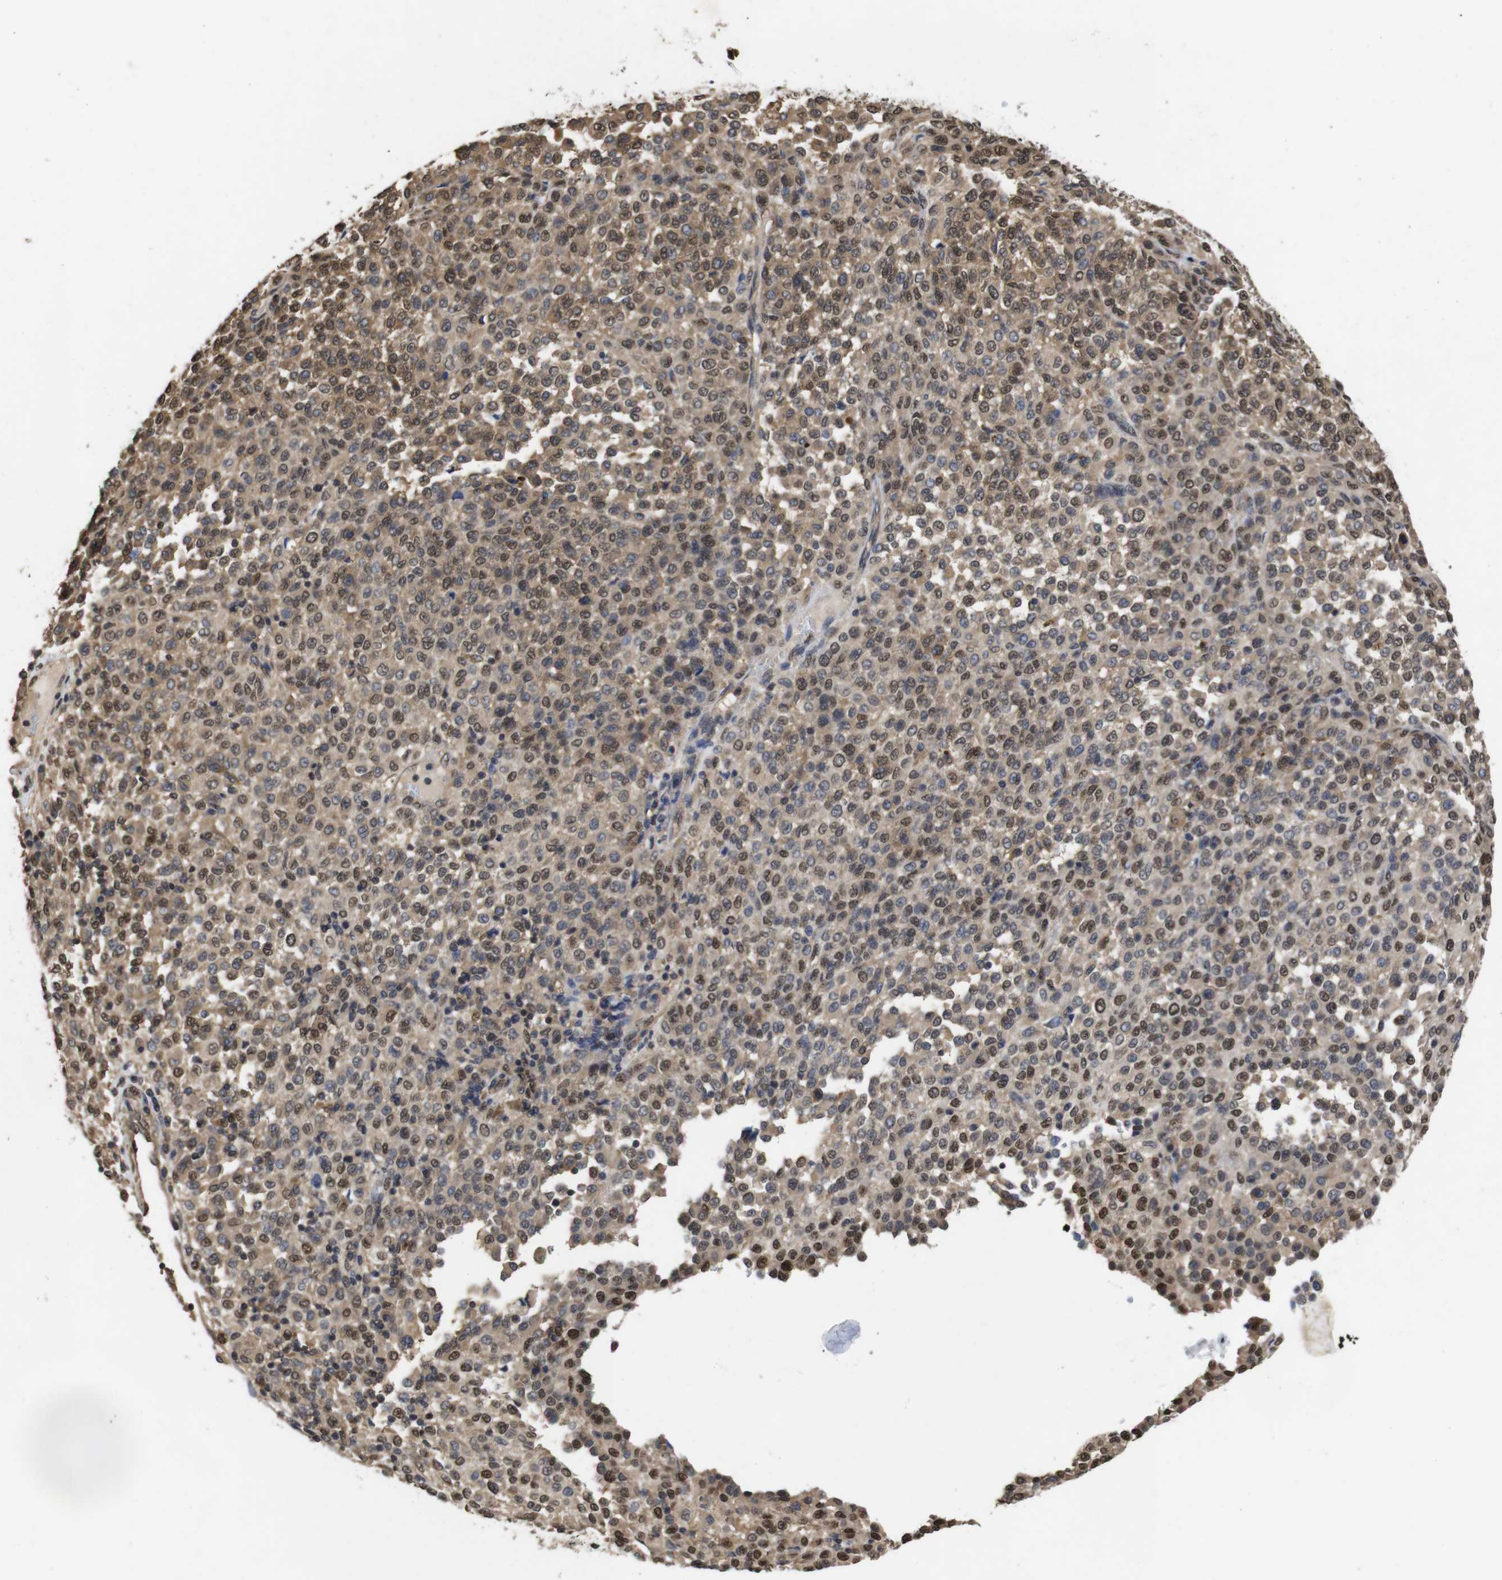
{"staining": {"intensity": "moderate", "quantity": ">75%", "location": "cytoplasmic/membranous,nuclear"}, "tissue": "melanoma", "cell_type": "Tumor cells", "image_type": "cancer", "snomed": [{"axis": "morphology", "description": "Malignant melanoma, Metastatic site"}, {"axis": "topography", "description": "Pancreas"}], "caption": "Malignant melanoma (metastatic site) stained with DAB IHC demonstrates medium levels of moderate cytoplasmic/membranous and nuclear positivity in approximately >75% of tumor cells.", "gene": "SUMO3", "patient": {"sex": "female", "age": 30}}